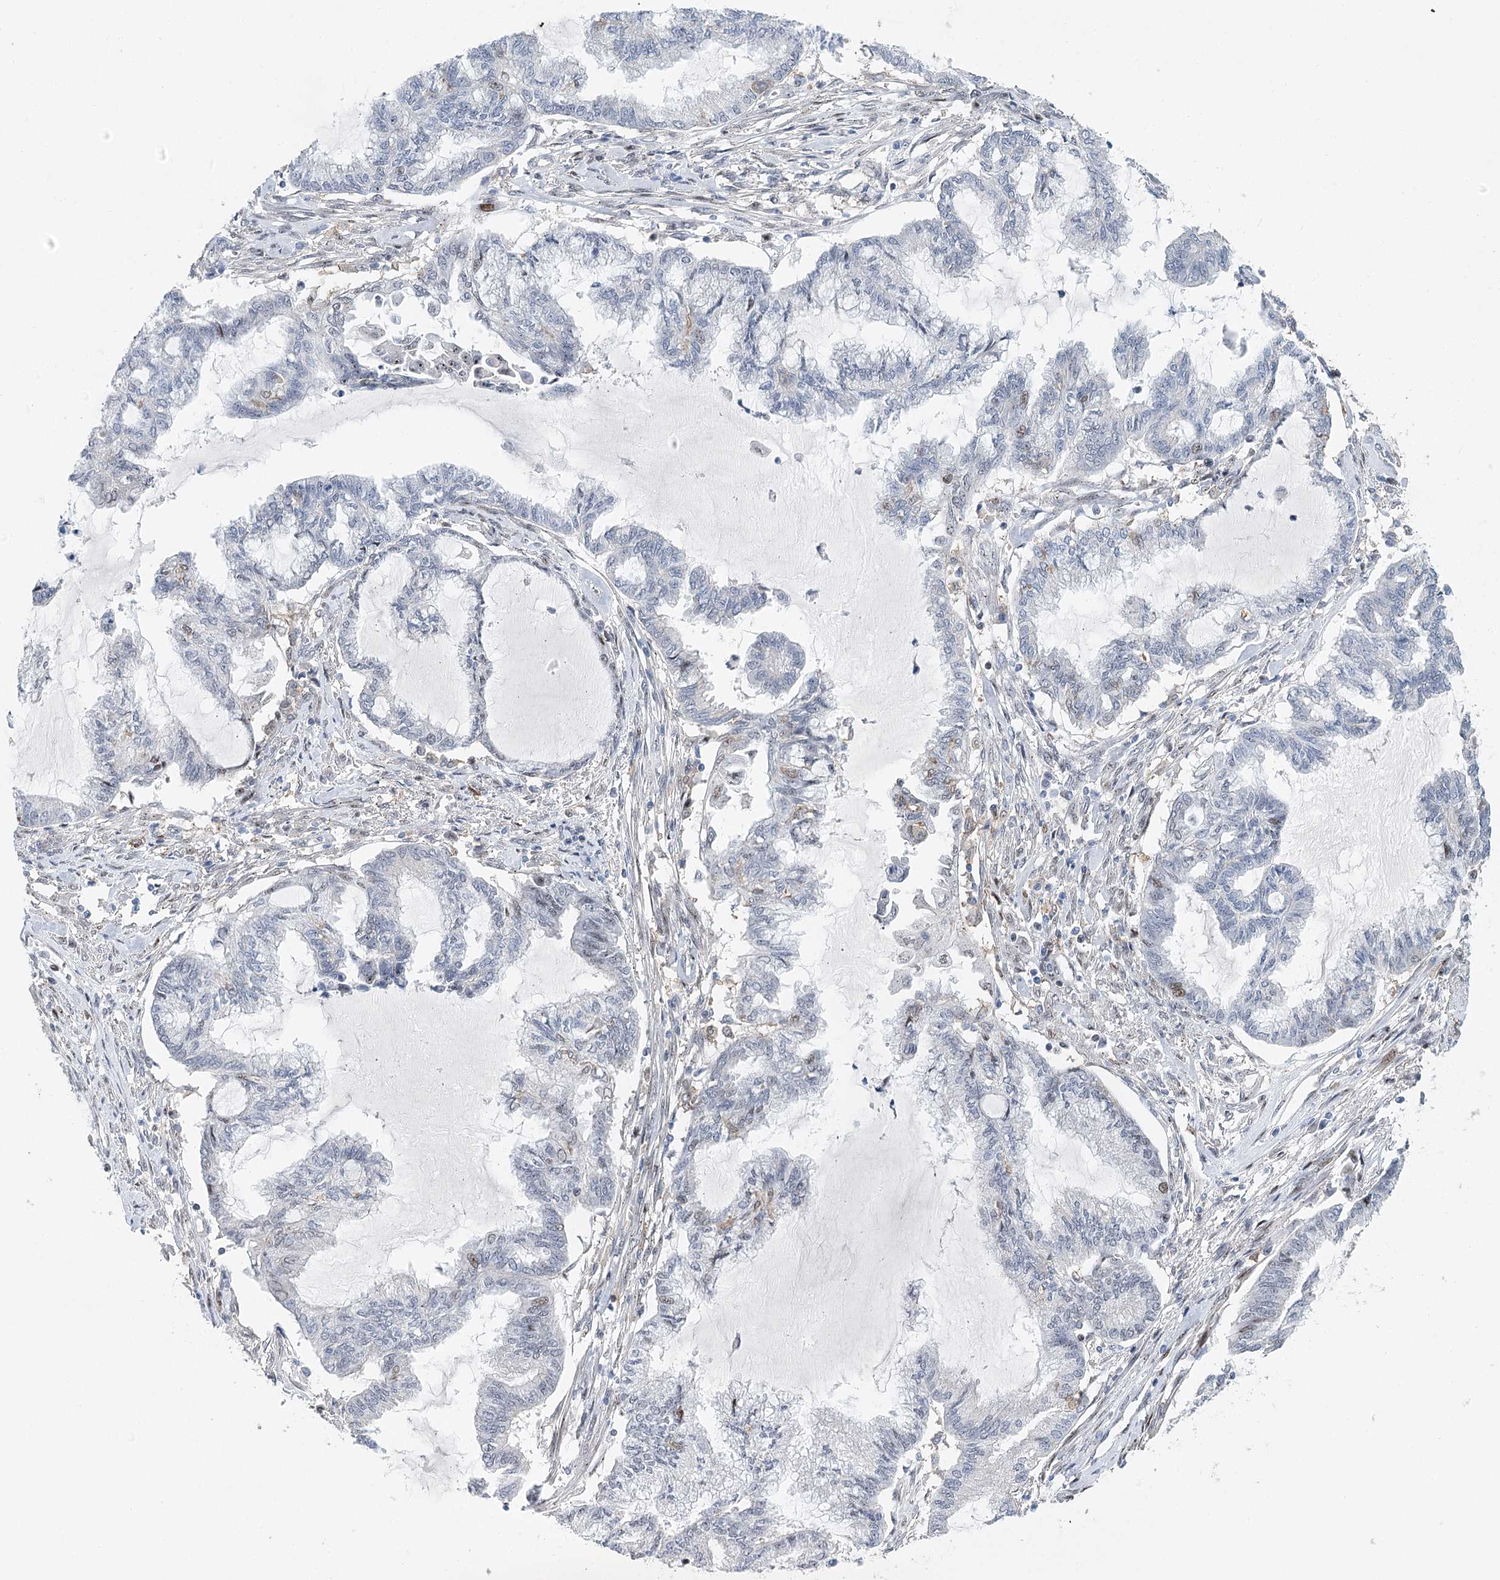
{"staining": {"intensity": "negative", "quantity": "none", "location": "none"}, "tissue": "endometrial cancer", "cell_type": "Tumor cells", "image_type": "cancer", "snomed": [{"axis": "morphology", "description": "Adenocarcinoma, NOS"}, {"axis": "topography", "description": "Endometrium"}], "caption": "DAB (3,3'-diaminobenzidine) immunohistochemical staining of human adenocarcinoma (endometrial) exhibits no significant staining in tumor cells.", "gene": "CAMTA1", "patient": {"sex": "female", "age": 86}}